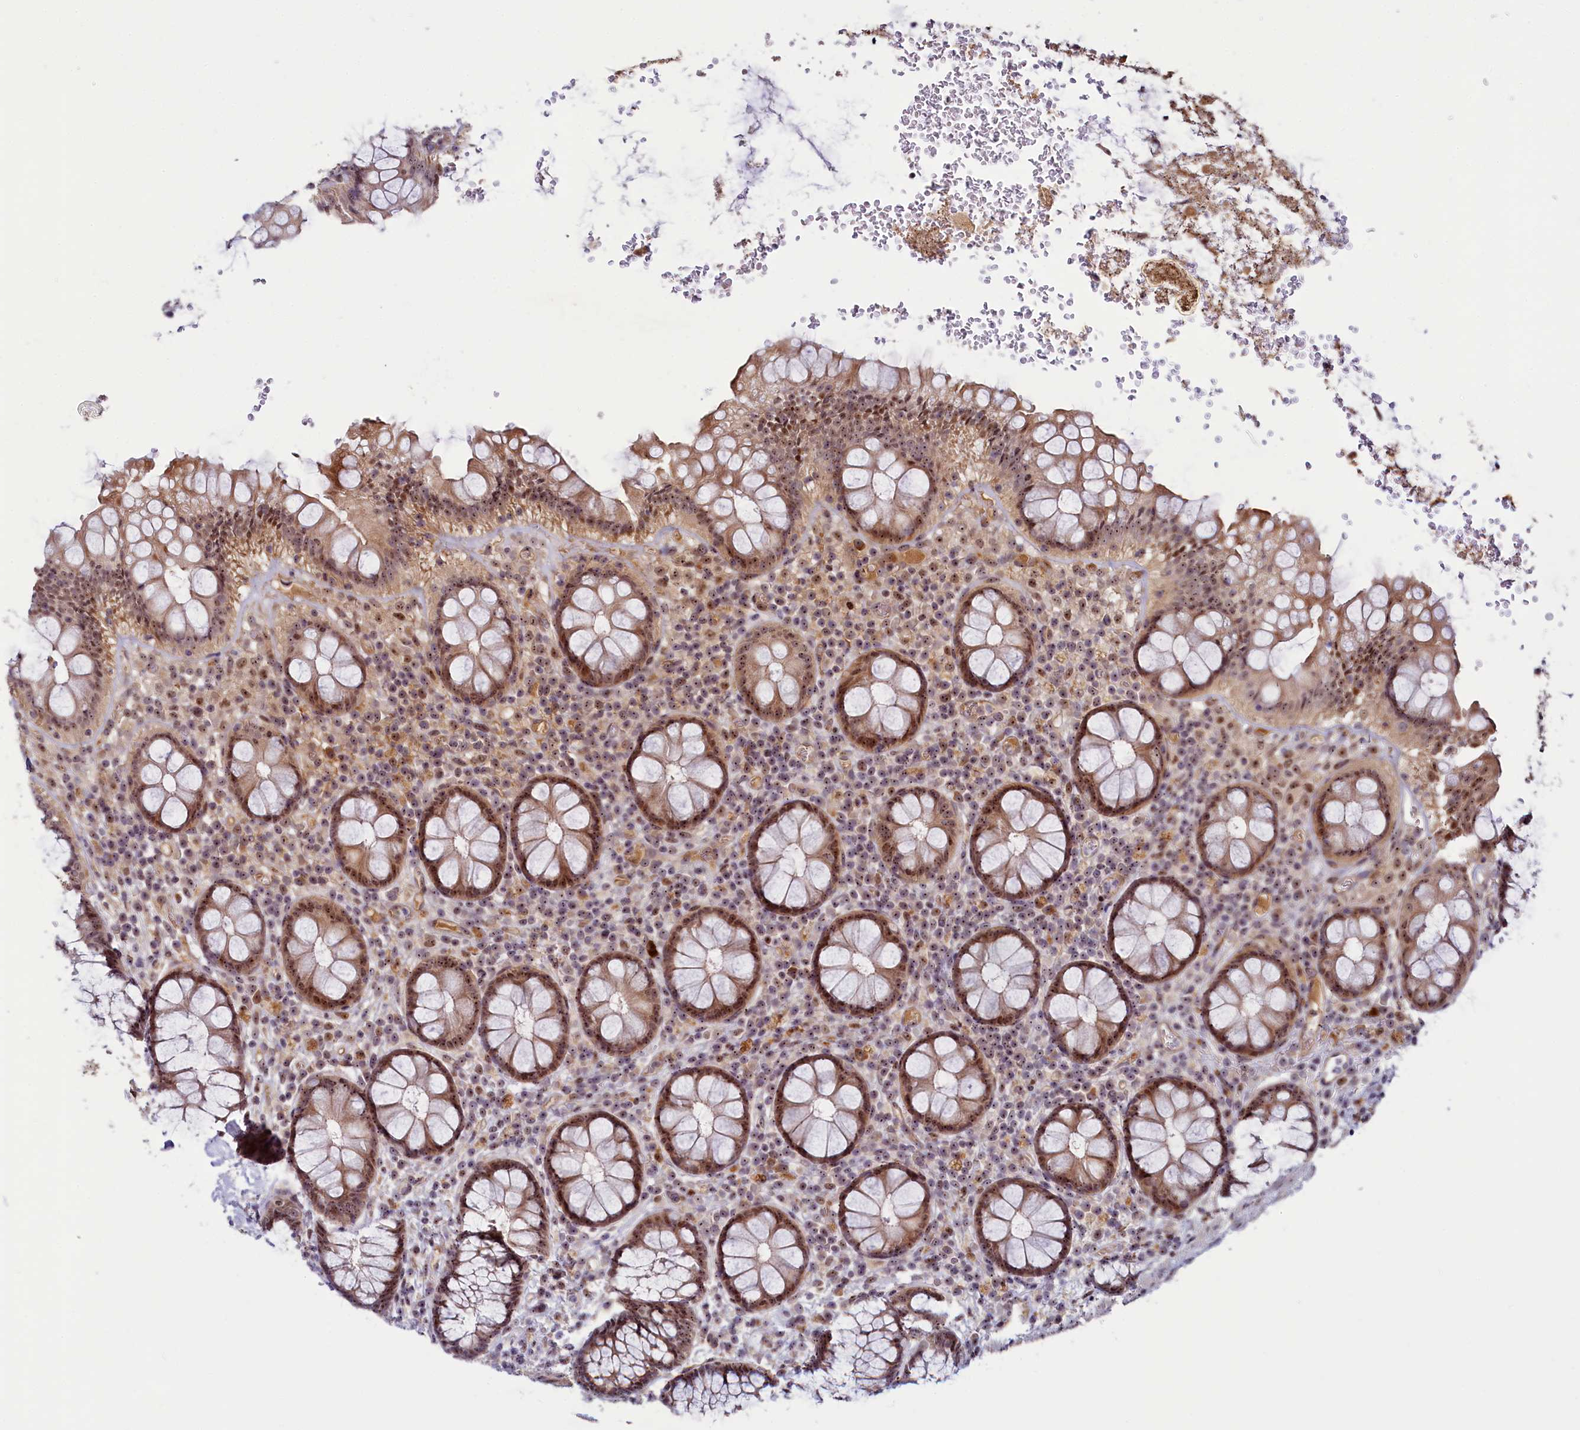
{"staining": {"intensity": "moderate", "quantity": ">75%", "location": "nuclear"}, "tissue": "rectum", "cell_type": "Glandular cells", "image_type": "normal", "snomed": [{"axis": "morphology", "description": "Normal tissue, NOS"}, {"axis": "topography", "description": "Rectum"}], "caption": "This micrograph demonstrates immunohistochemistry (IHC) staining of unremarkable rectum, with medium moderate nuclear positivity in approximately >75% of glandular cells.", "gene": "TCOF1", "patient": {"sex": "male", "age": 83}}